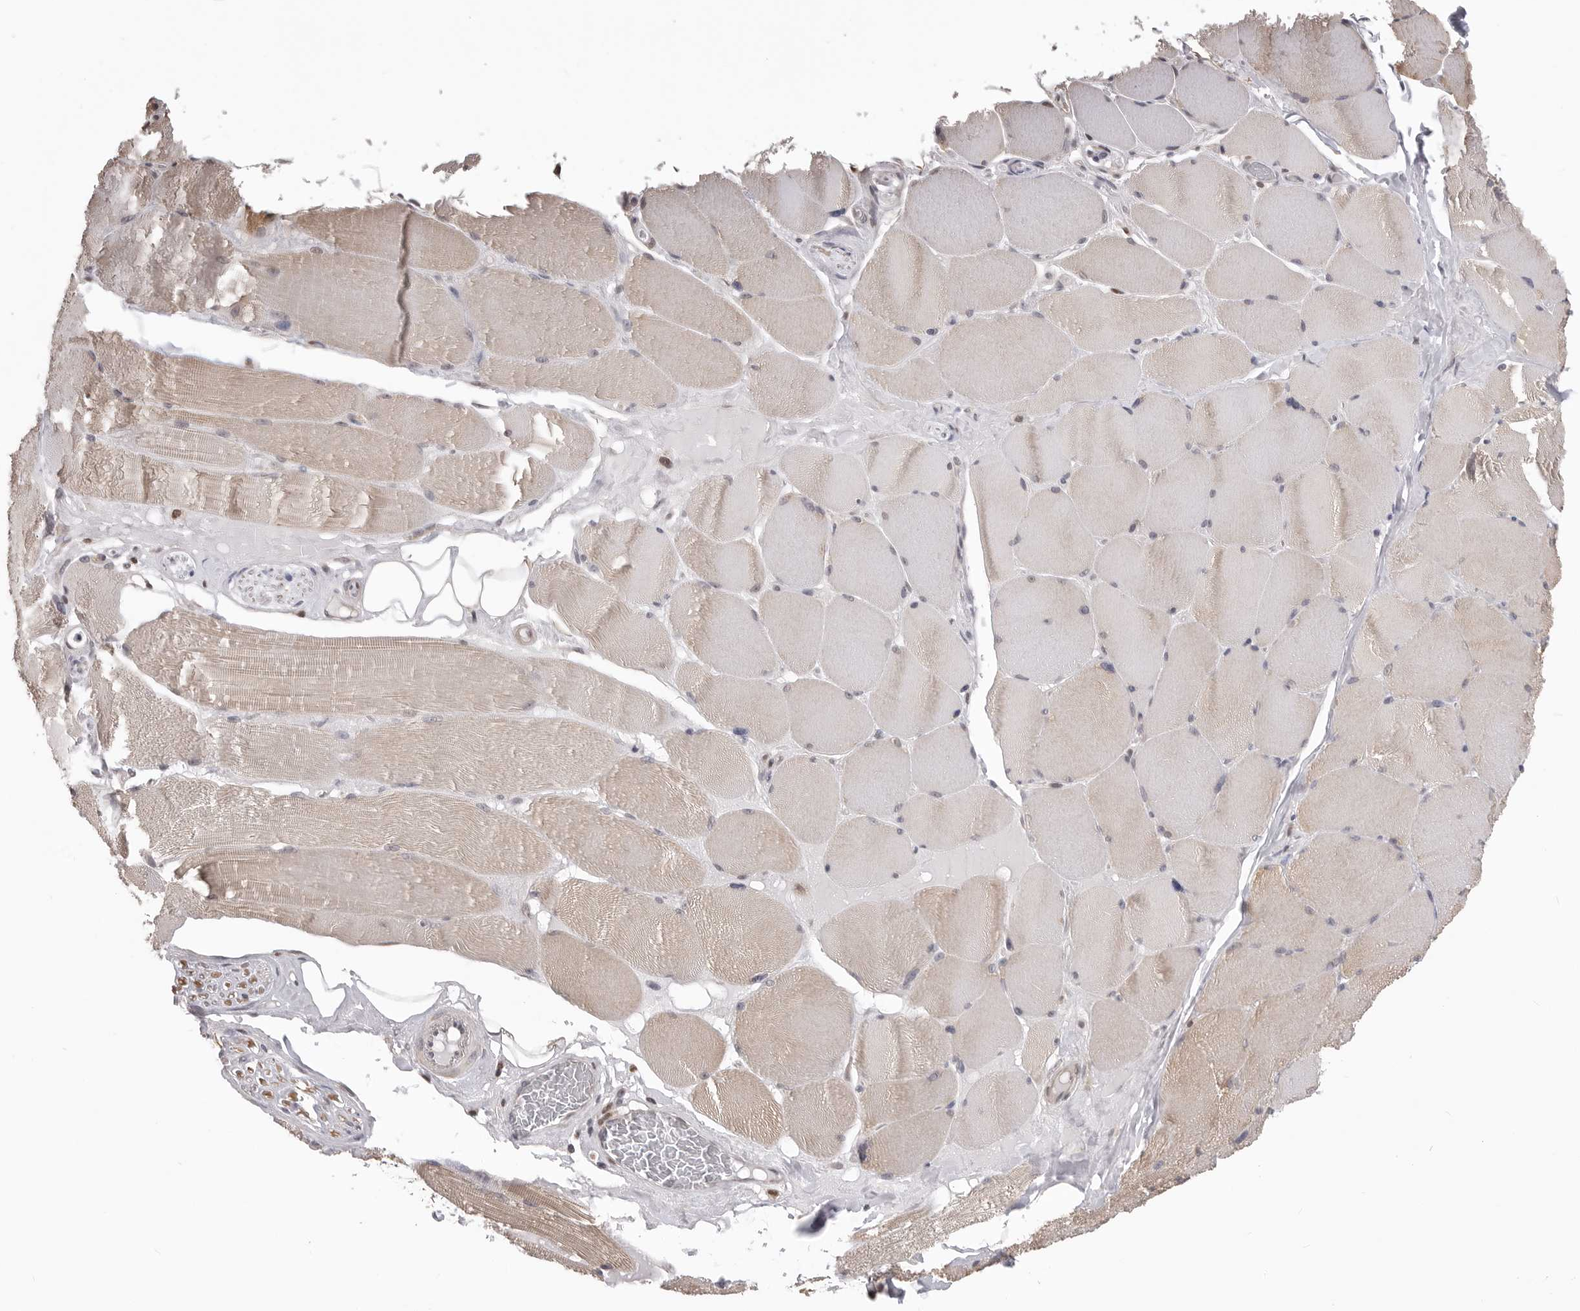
{"staining": {"intensity": "weak", "quantity": "25%-75%", "location": "cytoplasmic/membranous"}, "tissue": "skeletal muscle", "cell_type": "Myocytes", "image_type": "normal", "snomed": [{"axis": "morphology", "description": "Normal tissue, NOS"}, {"axis": "topography", "description": "Skin"}, {"axis": "topography", "description": "Skeletal muscle"}], "caption": "Human skeletal muscle stained with a brown dye reveals weak cytoplasmic/membranous positive staining in about 25%-75% of myocytes.", "gene": "SMARCC1", "patient": {"sex": "male", "age": 83}}